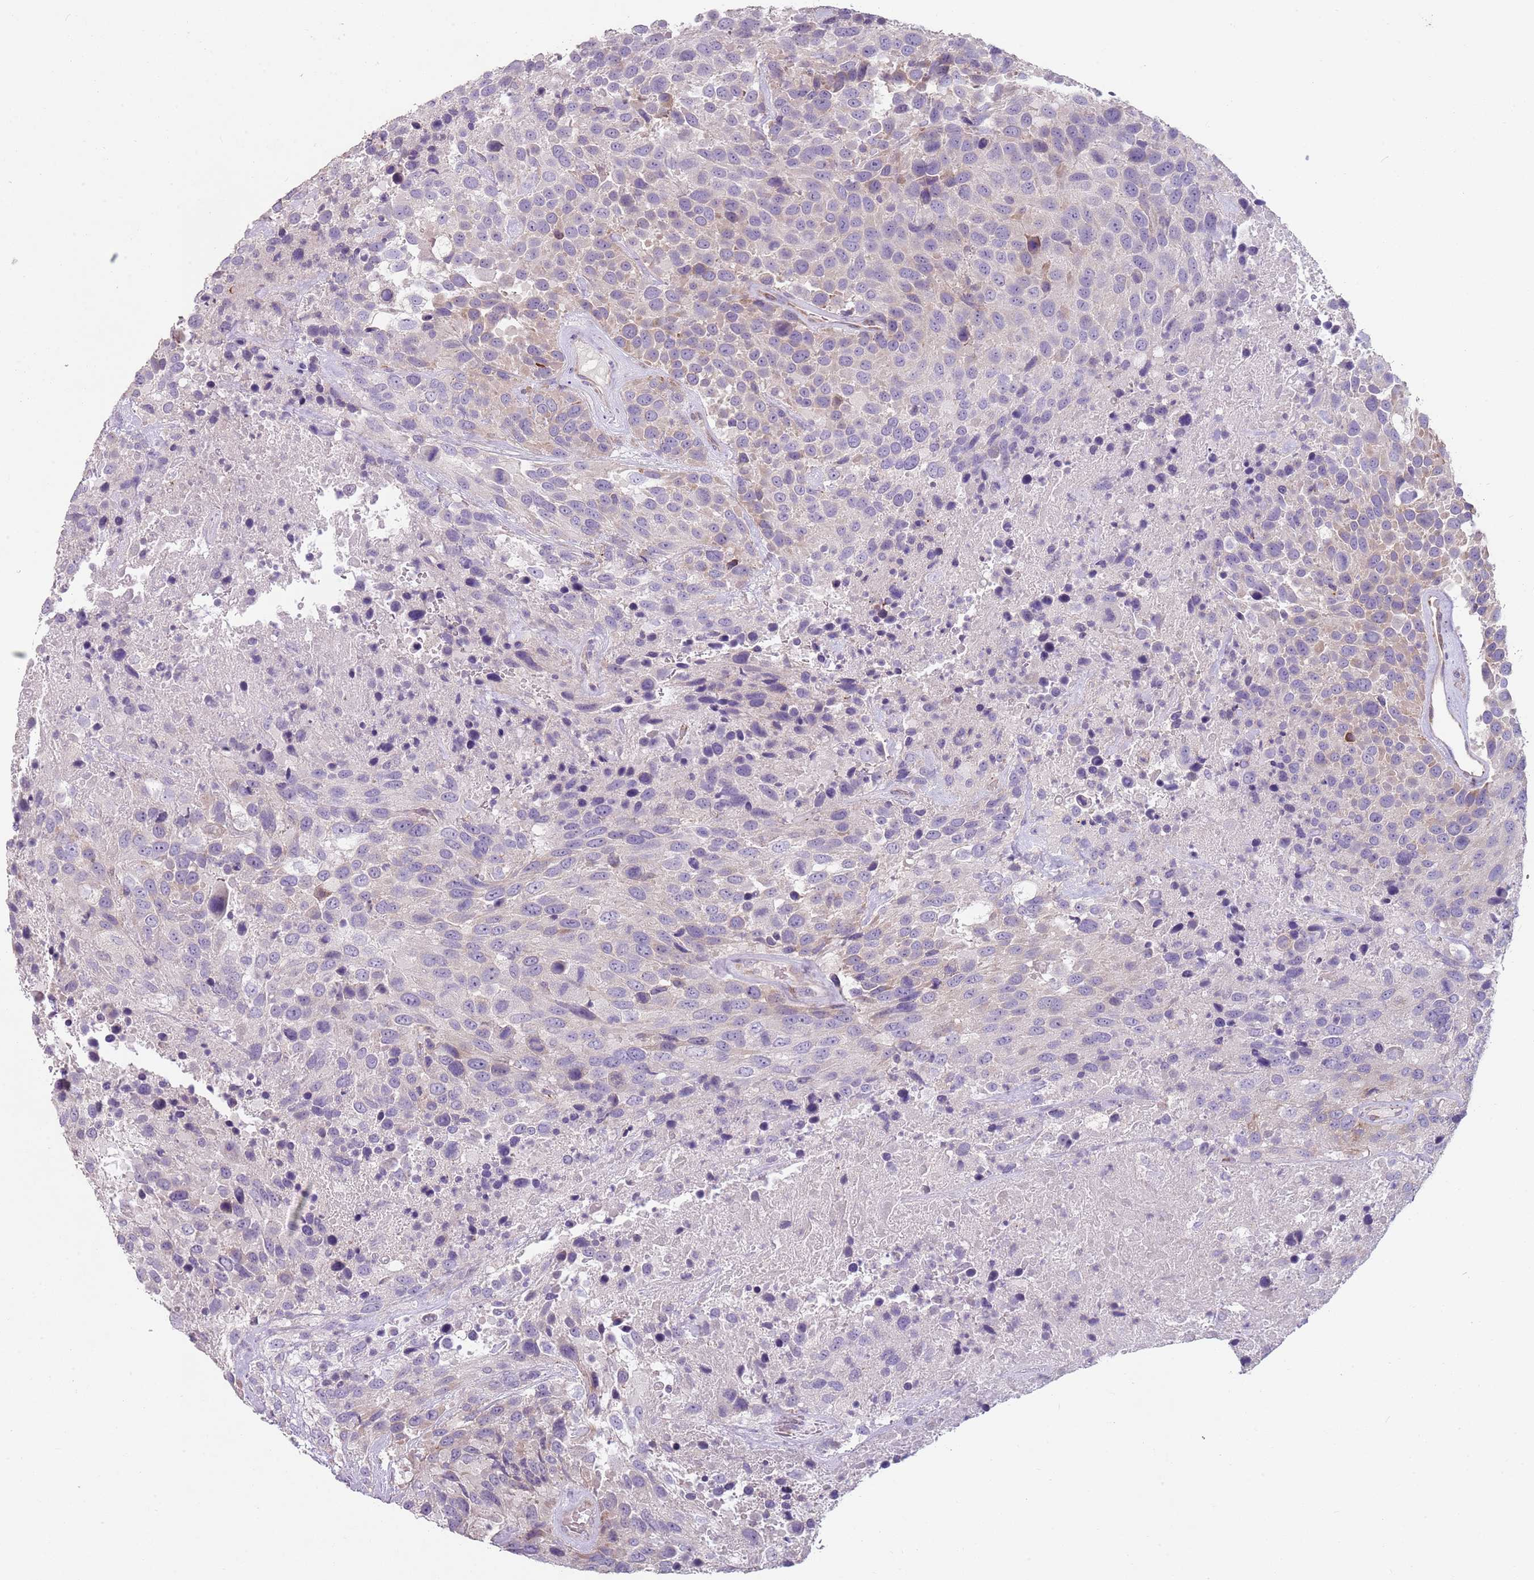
{"staining": {"intensity": "negative", "quantity": "none", "location": "none"}, "tissue": "urothelial cancer", "cell_type": "Tumor cells", "image_type": "cancer", "snomed": [{"axis": "morphology", "description": "Urothelial carcinoma, High grade"}, {"axis": "topography", "description": "Urinary bladder"}], "caption": "Immunohistochemistry (IHC) photomicrograph of neoplastic tissue: urothelial cancer stained with DAB (3,3'-diaminobenzidine) exhibits no significant protein staining in tumor cells.", "gene": "ZNF583", "patient": {"sex": "female", "age": 70}}